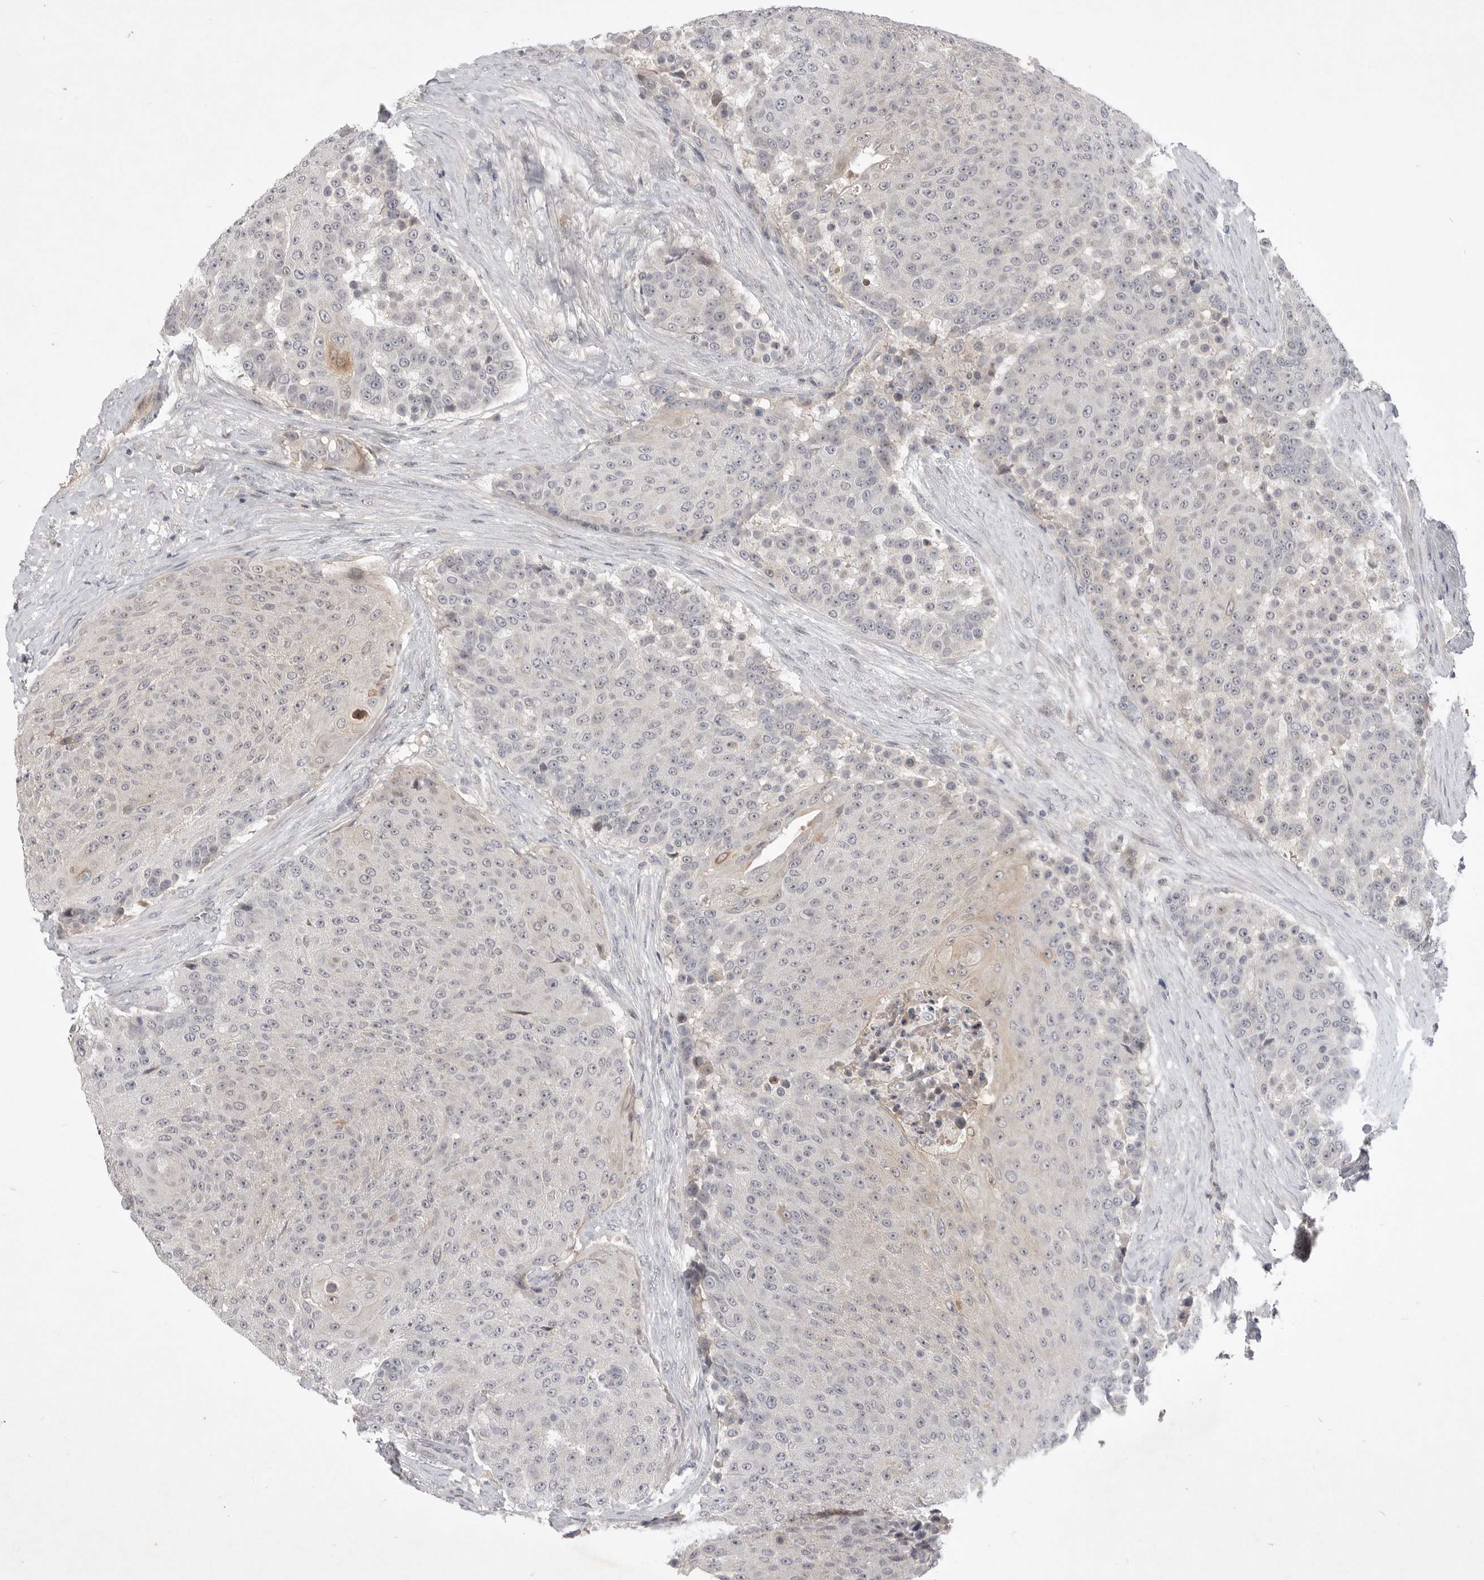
{"staining": {"intensity": "weak", "quantity": "<25%", "location": "cytoplasmic/membranous"}, "tissue": "urothelial cancer", "cell_type": "Tumor cells", "image_type": "cancer", "snomed": [{"axis": "morphology", "description": "Urothelial carcinoma, High grade"}, {"axis": "topography", "description": "Urinary bladder"}], "caption": "This is an immunohistochemistry micrograph of human urothelial cancer. There is no positivity in tumor cells.", "gene": "ITGAD", "patient": {"sex": "female", "age": 63}}